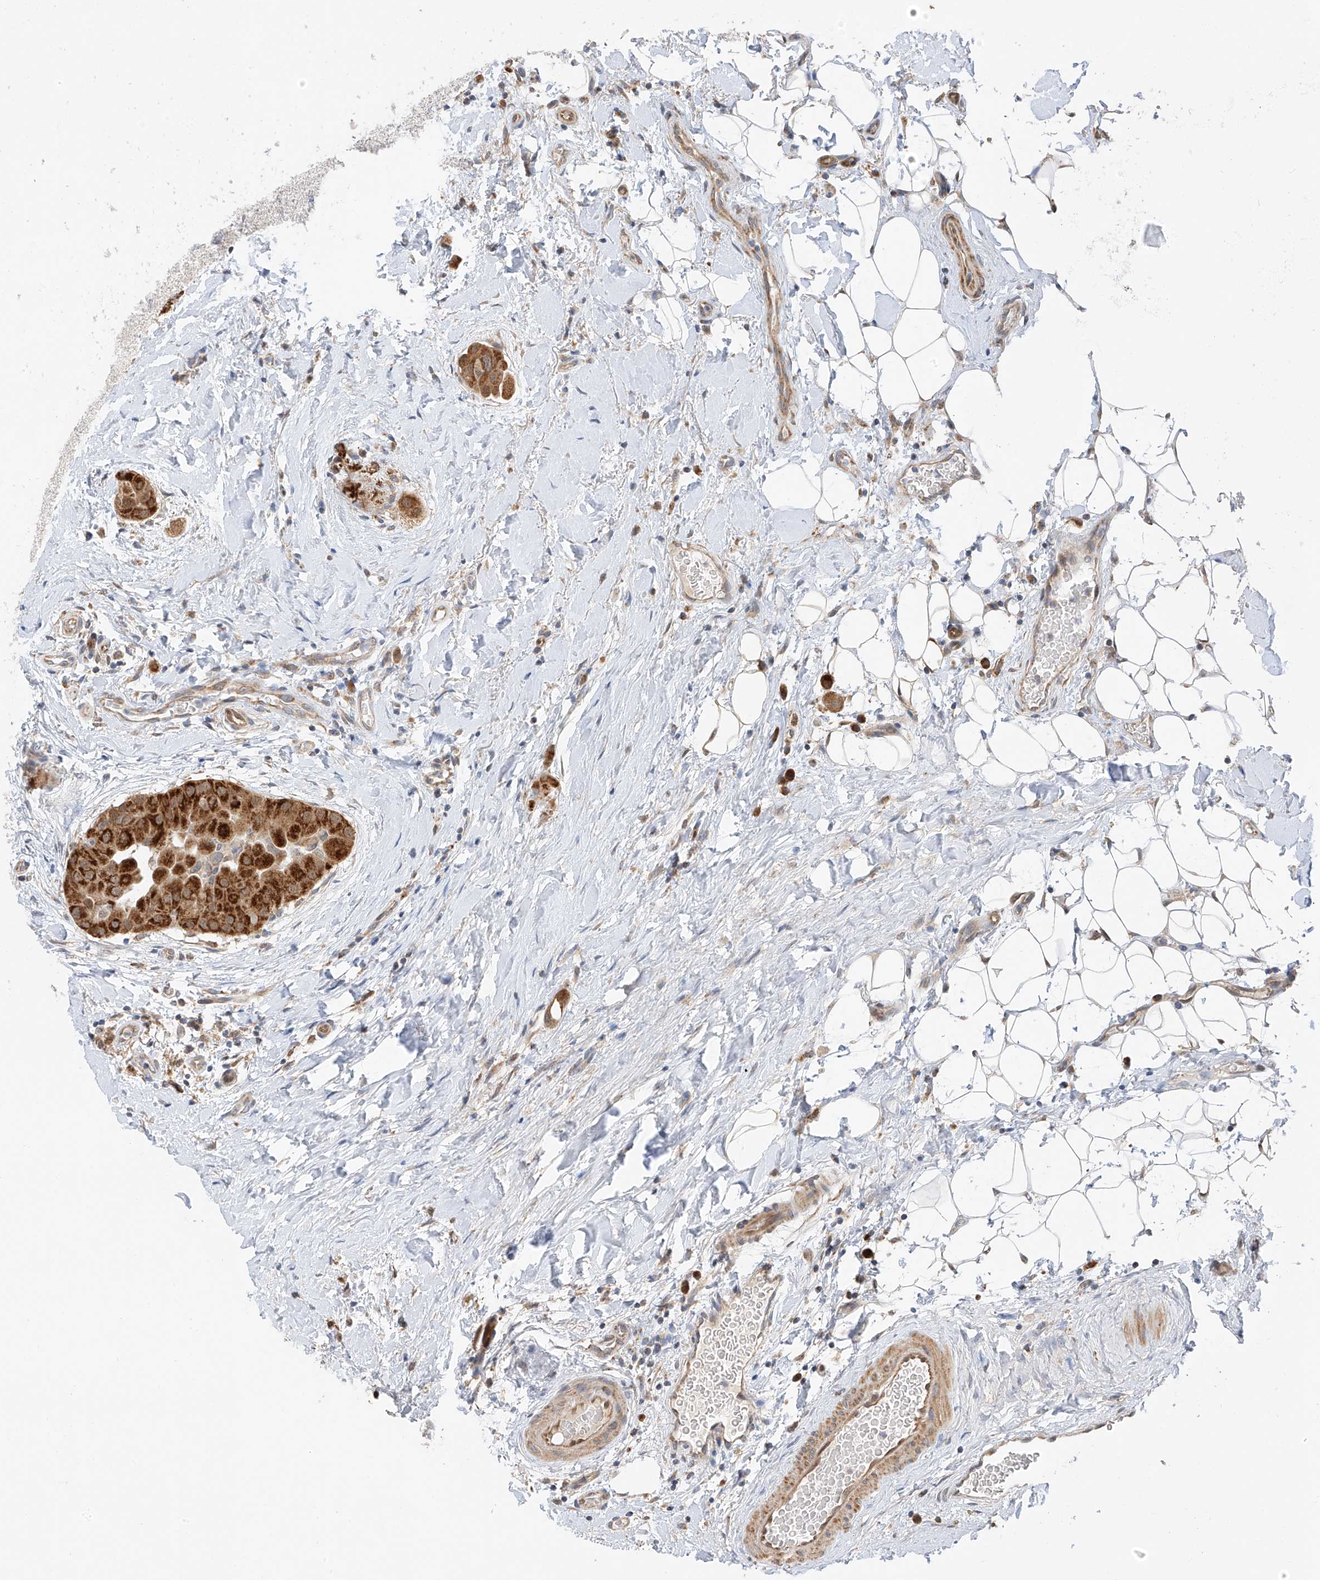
{"staining": {"intensity": "strong", "quantity": ">75%", "location": "cytoplasmic/membranous"}, "tissue": "thyroid cancer", "cell_type": "Tumor cells", "image_type": "cancer", "snomed": [{"axis": "morphology", "description": "Papillary adenocarcinoma, NOS"}, {"axis": "topography", "description": "Thyroid gland"}], "caption": "A high amount of strong cytoplasmic/membranous positivity is identified in approximately >75% of tumor cells in papillary adenocarcinoma (thyroid) tissue. (DAB (3,3'-diaminobenzidine) IHC, brown staining for protein, blue staining for nuclei).", "gene": "PPA2", "patient": {"sex": "male", "age": 33}}